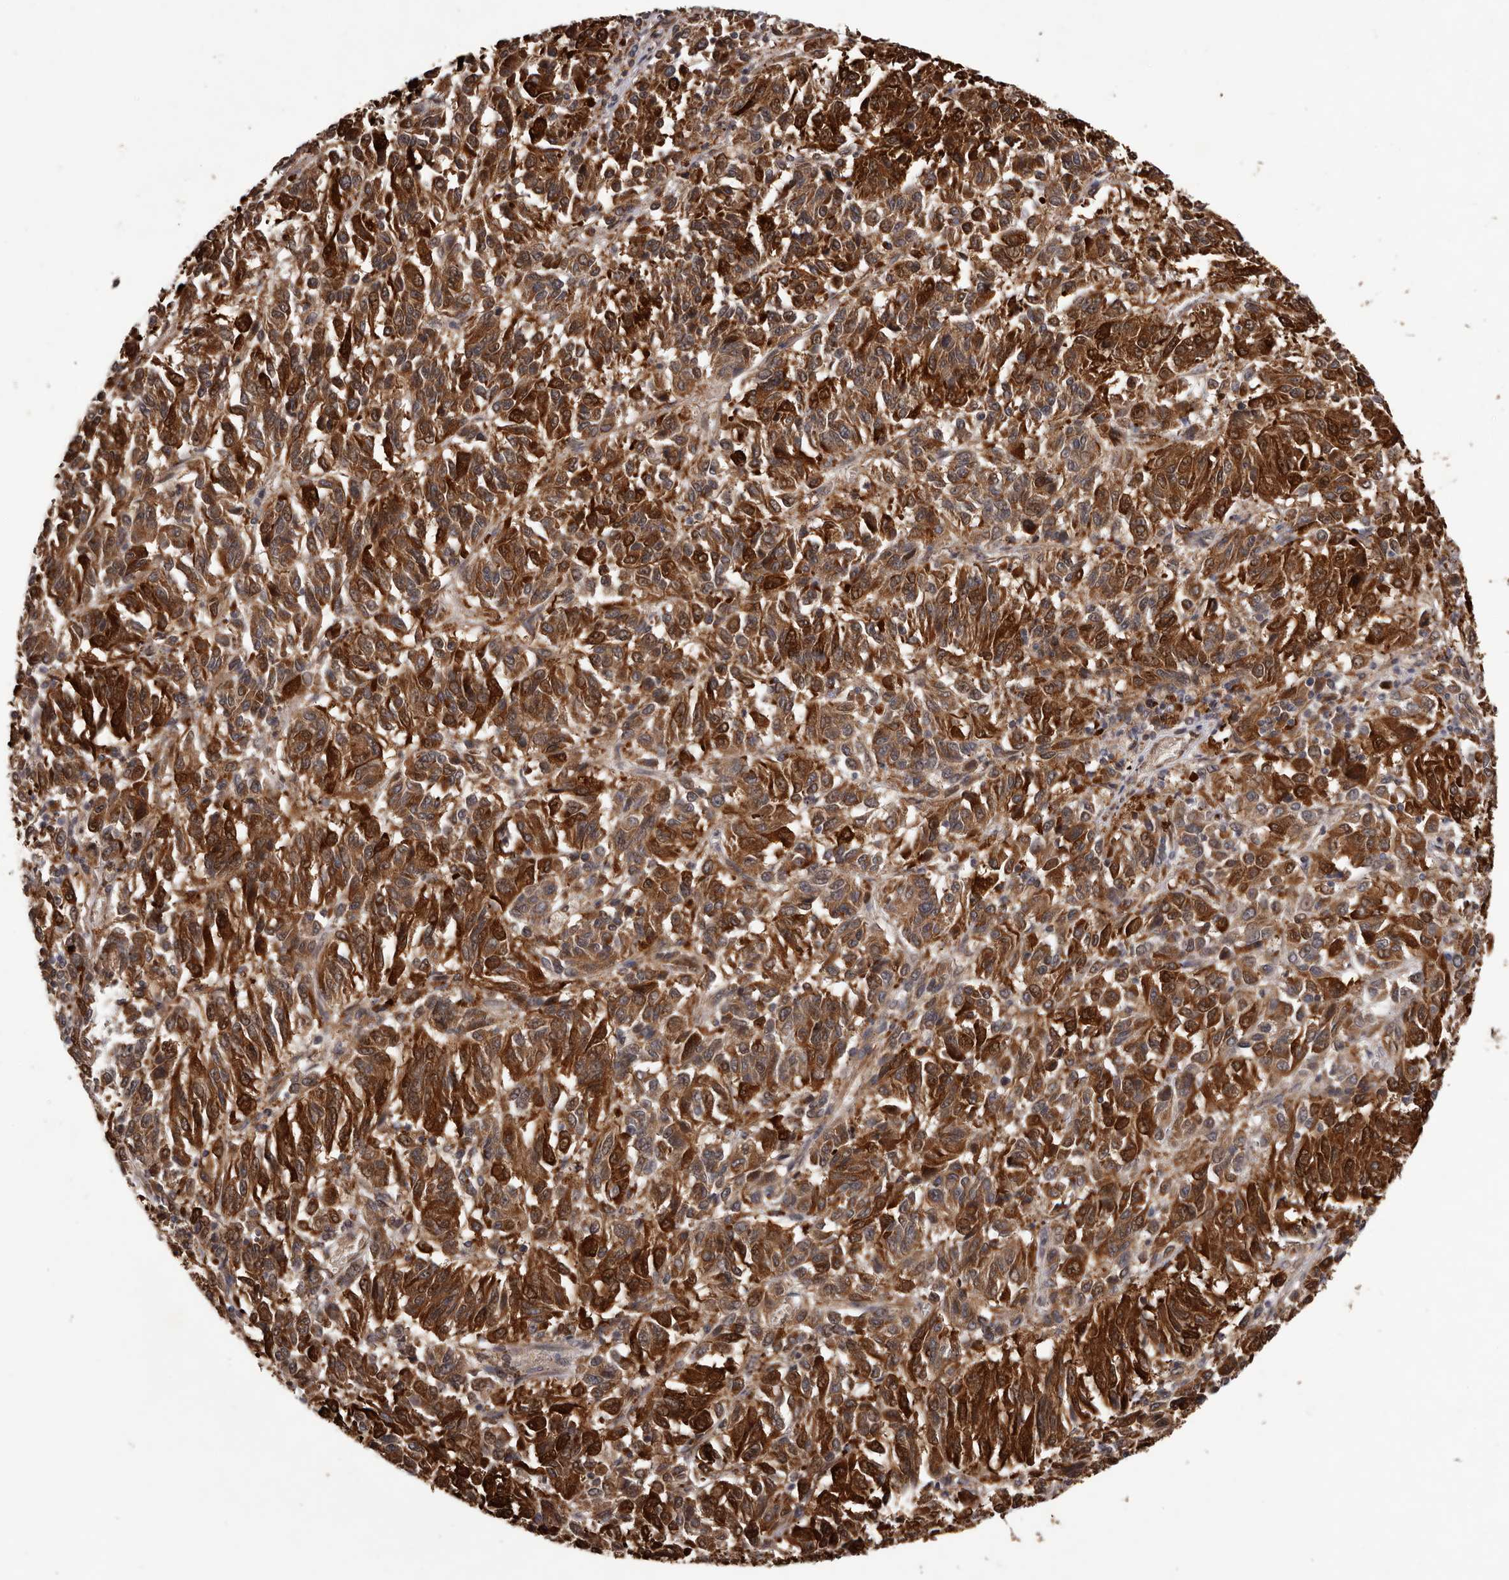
{"staining": {"intensity": "strong", "quantity": ">75%", "location": "cytoplasmic/membranous"}, "tissue": "melanoma", "cell_type": "Tumor cells", "image_type": "cancer", "snomed": [{"axis": "morphology", "description": "Malignant melanoma, Metastatic site"}, {"axis": "topography", "description": "Lung"}], "caption": "A photomicrograph showing strong cytoplasmic/membranous positivity in about >75% of tumor cells in melanoma, as visualized by brown immunohistochemical staining.", "gene": "GADD45B", "patient": {"sex": "male", "age": 64}}